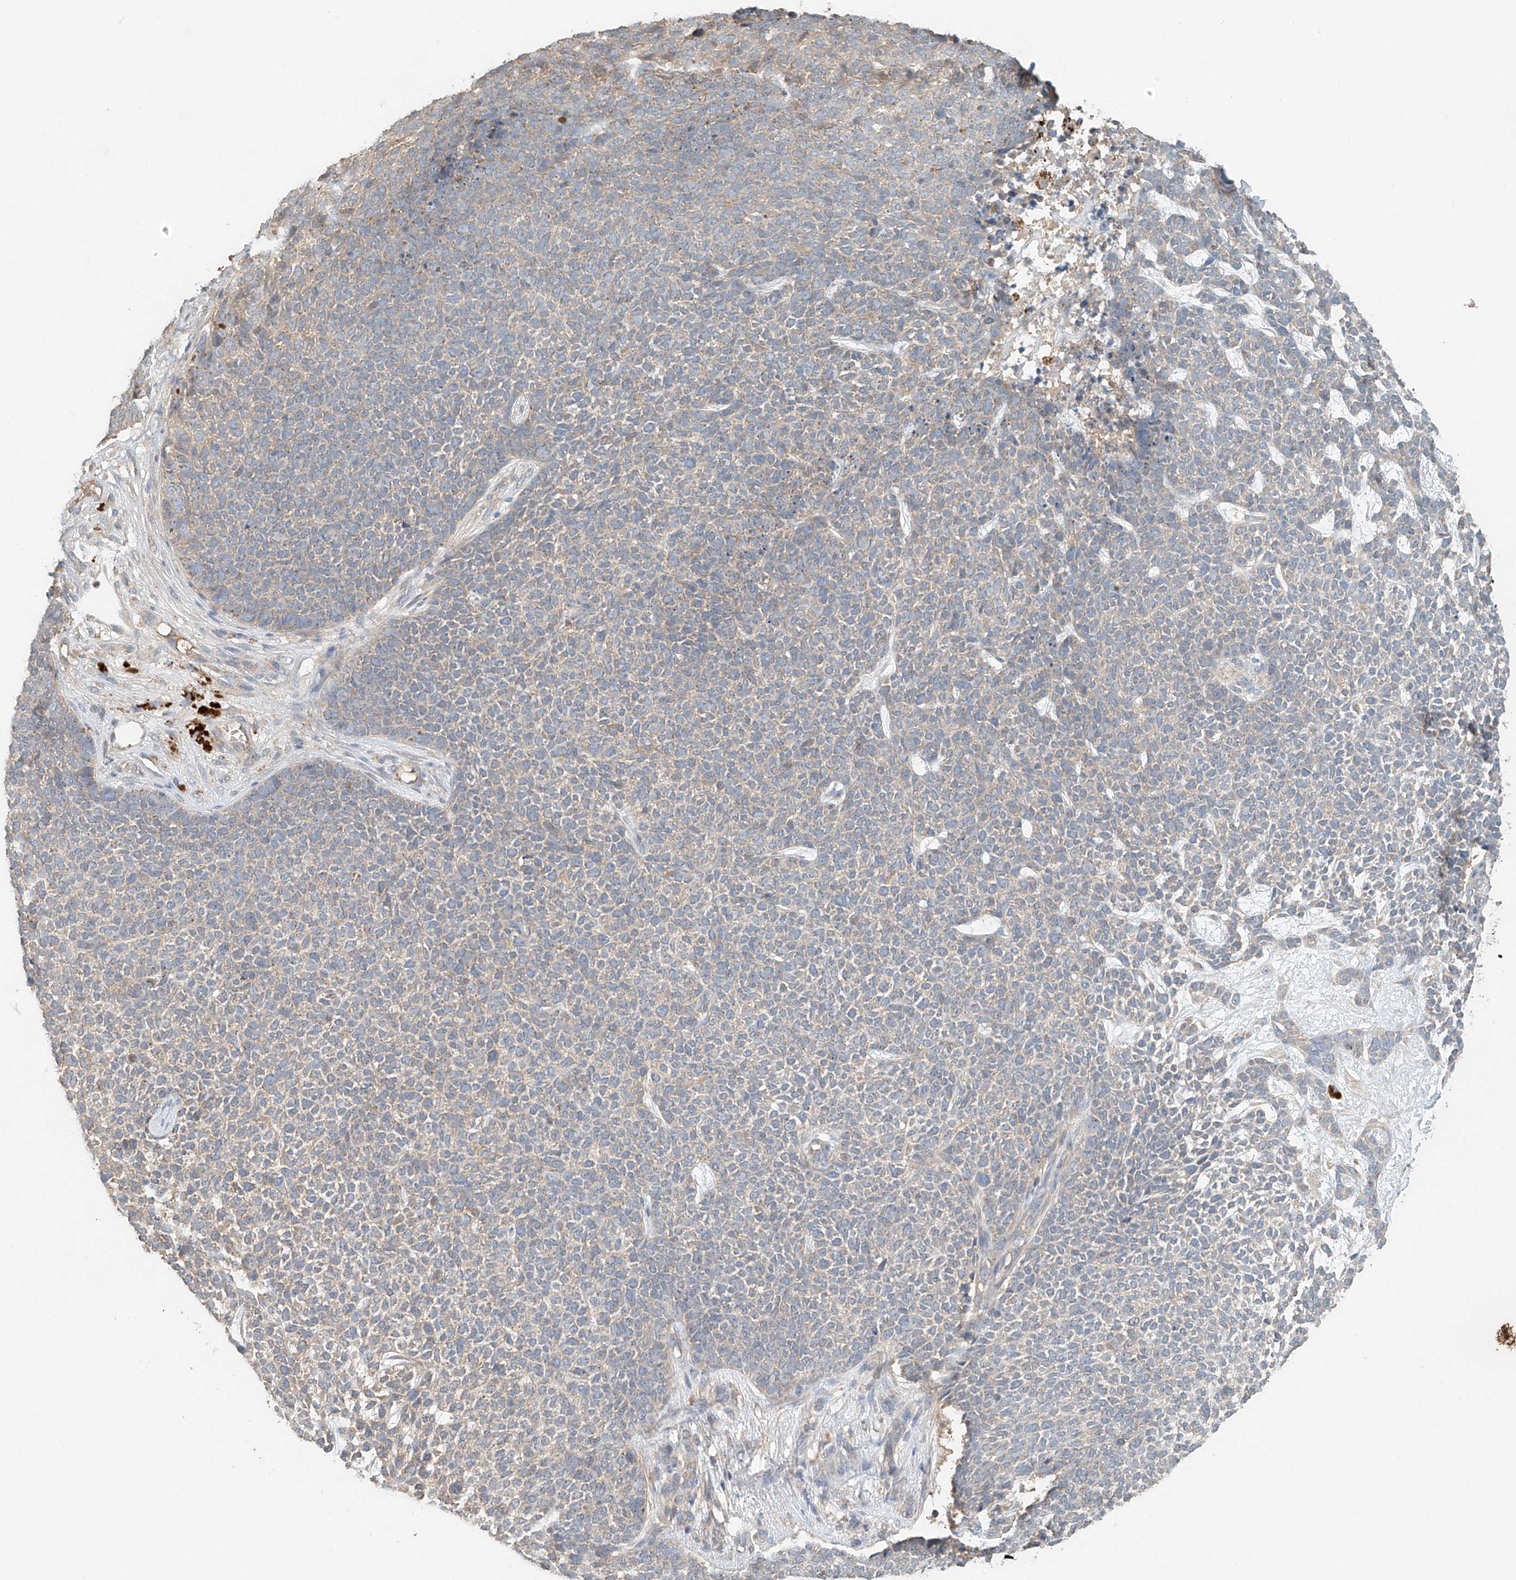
{"staining": {"intensity": "negative", "quantity": "none", "location": "none"}, "tissue": "skin cancer", "cell_type": "Tumor cells", "image_type": "cancer", "snomed": [{"axis": "morphology", "description": "Basal cell carcinoma"}, {"axis": "topography", "description": "Skin"}], "caption": "Photomicrograph shows no significant protein expression in tumor cells of skin basal cell carcinoma.", "gene": "GNB1L", "patient": {"sex": "female", "age": 84}}